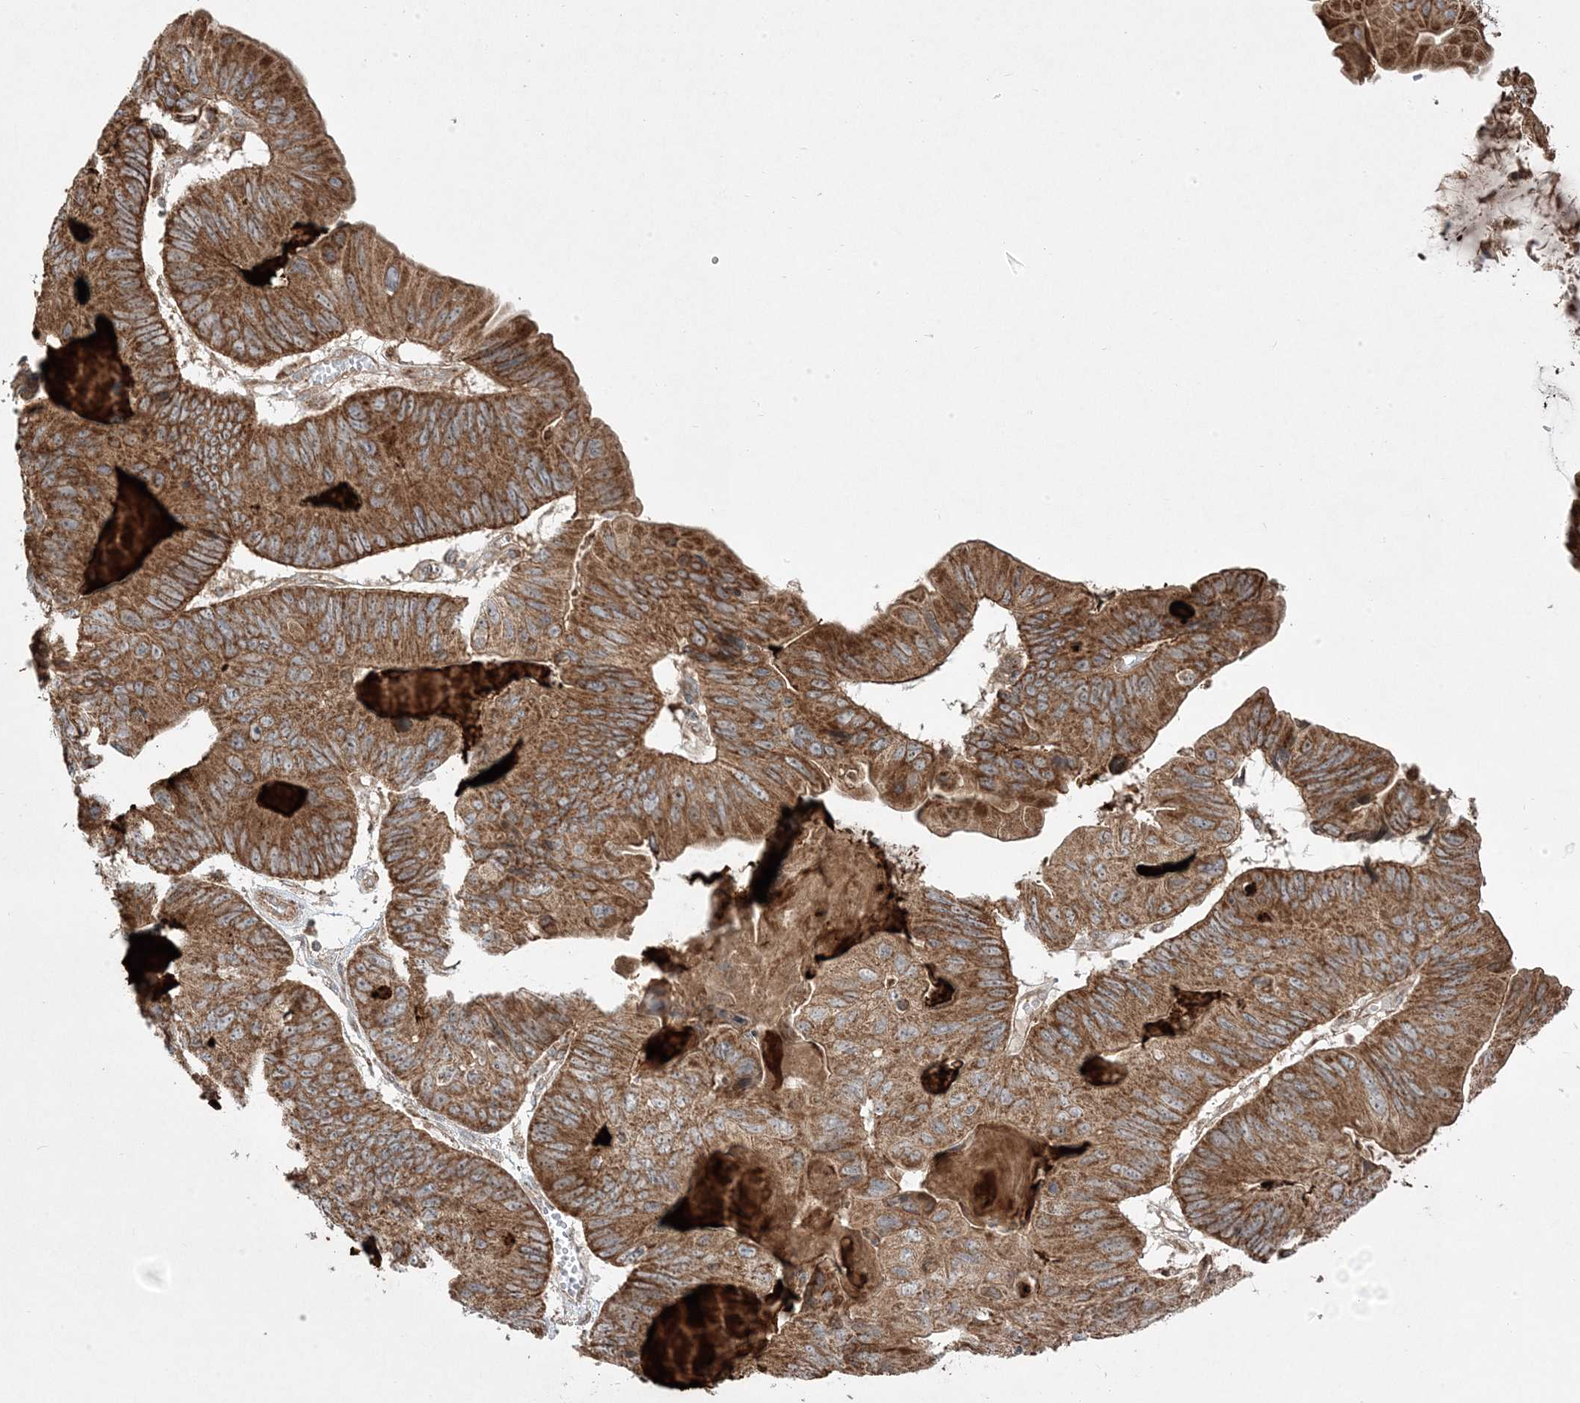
{"staining": {"intensity": "moderate", "quantity": ">75%", "location": "cytoplasmic/membranous"}, "tissue": "ovarian cancer", "cell_type": "Tumor cells", "image_type": "cancer", "snomed": [{"axis": "morphology", "description": "Cystadenocarcinoma, mucinous, NOS"}, {"axis": "topography", "description": "Ovary"}], "caption": "Protein staining displays moderate cytoplasmic/membranous expression in about >75% of tumor cells in ovarian mucinous cystadenocarcinoma. Using DAB (brown) and hematoxylin (blue) stains, captured at high magnification using brightfield microscopy.", "gene": "CLUAP1", "patient": {"sex": "female", "age": 61}}